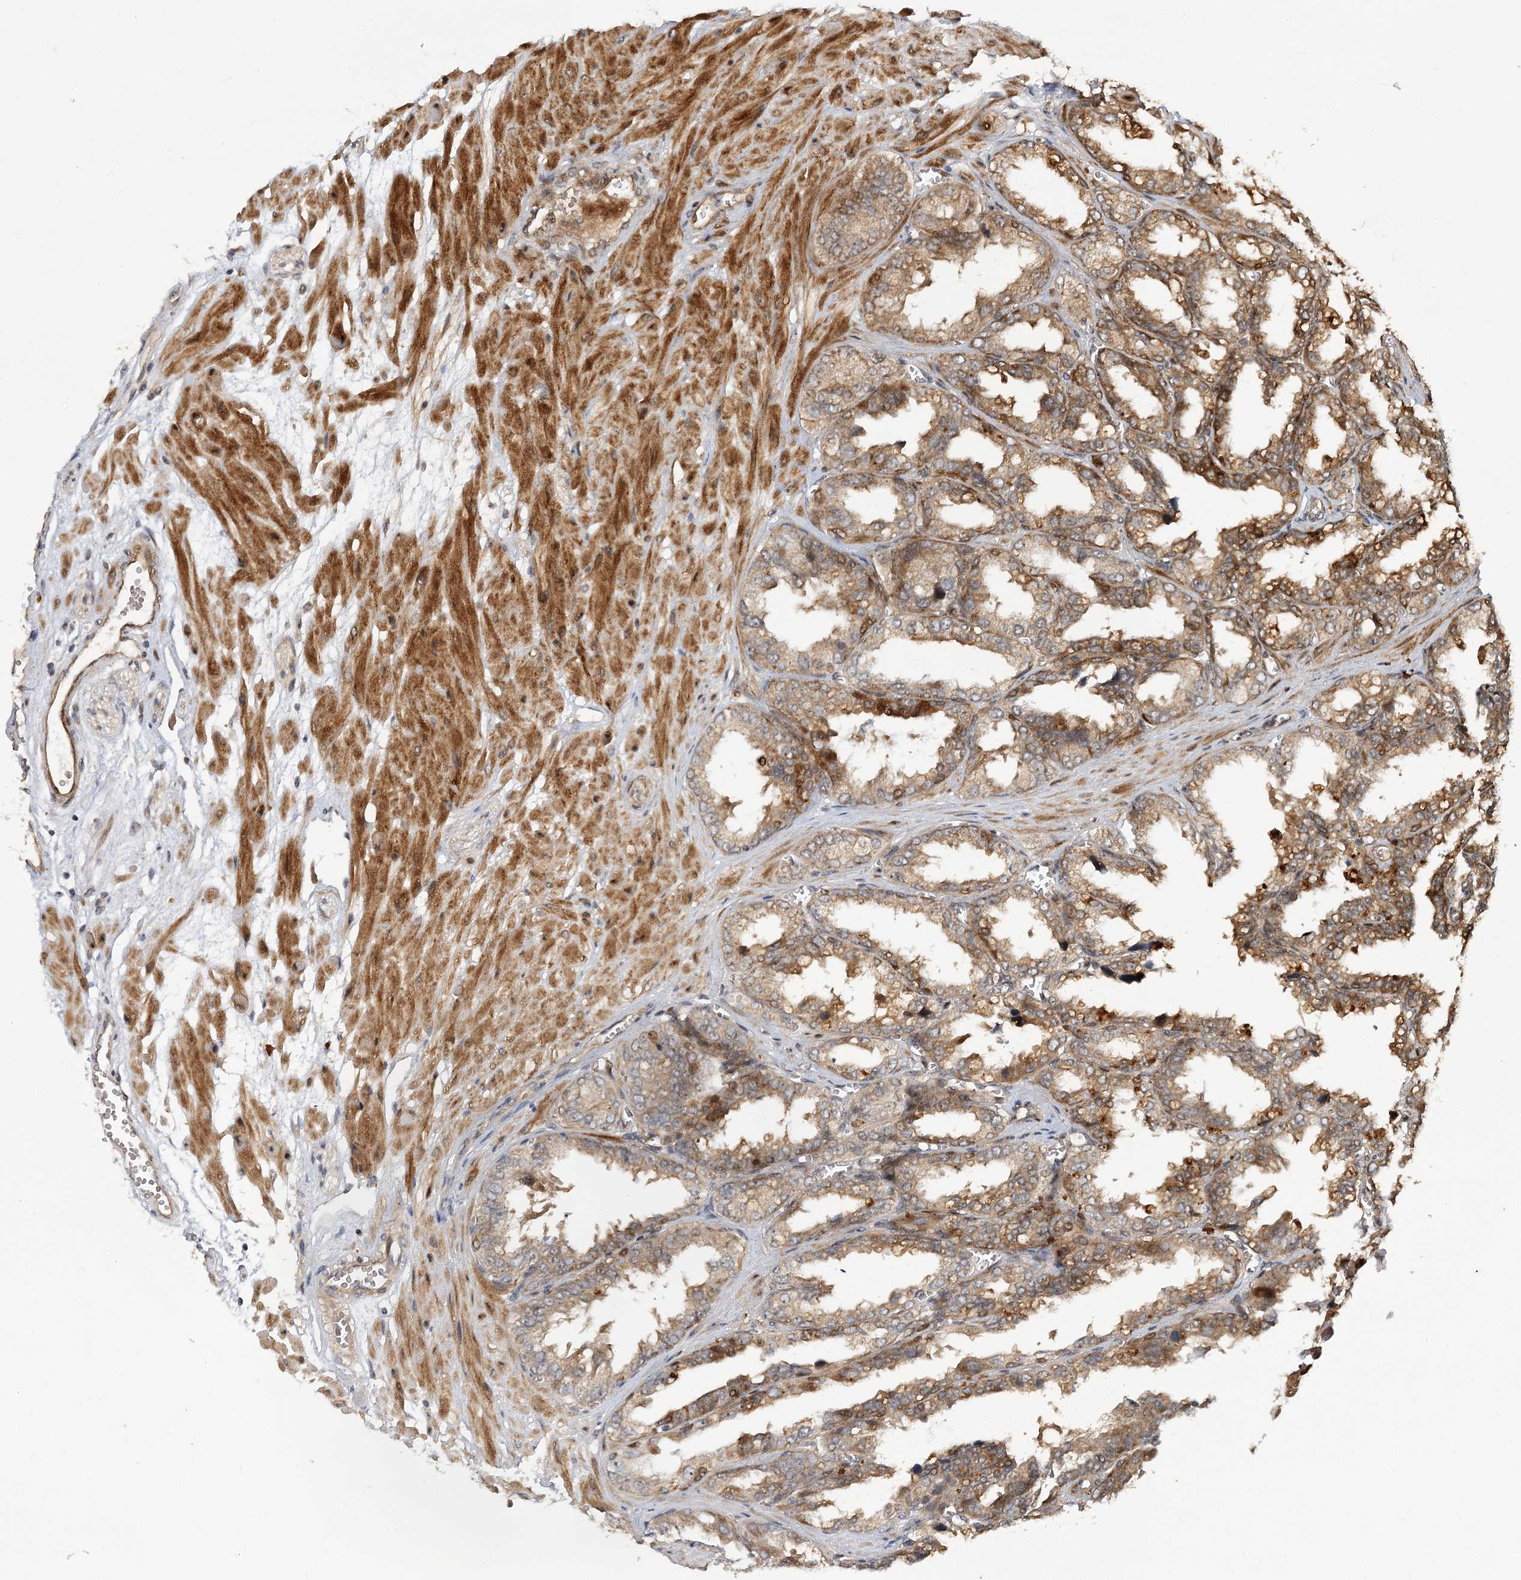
{"staining": {"intensity": "moderate", "quantity": ">75%", "location": "cytoplasmic/membranous"}, "tissue": "seminal vesicle", "cell_type": "Glandular cells", "image_type": "normal", "snomed": [{"axis": "morphology", "description": "Normal tissue, NOS"}, {"axis": "topography", "description": "Prostate"}, {"axis": "topography", "description": "Seminal veicle"}], "caption": "Glandular cells reveal moderate cytoplasmic/membranous expression in about >75% of cells in benign seminal vesicle.", "gene": "PIK3C2A", "patient": {"sex": "male", "age": 51}}